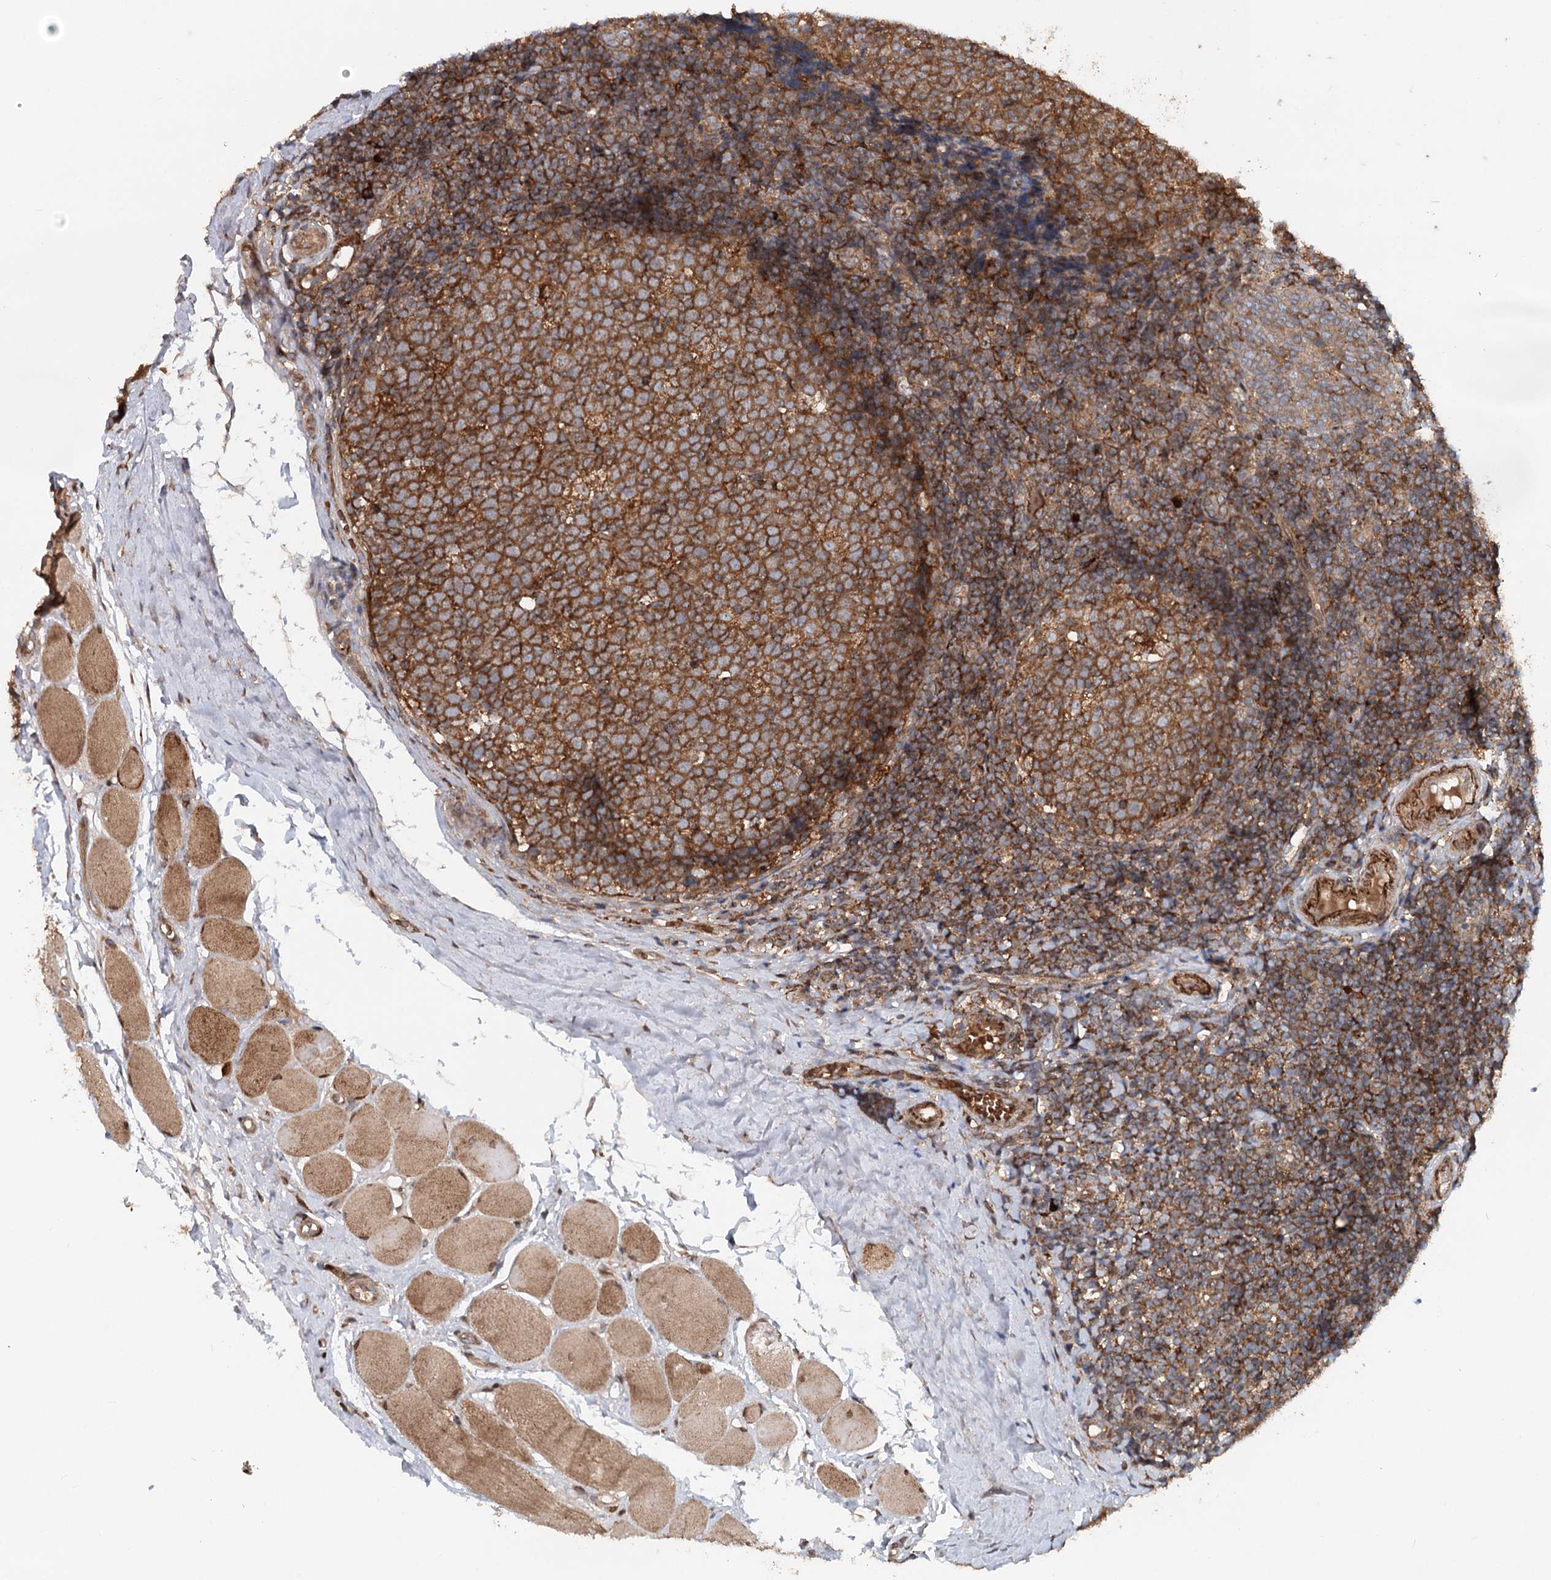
{"staining": {"intensity": "strong", "quantity": ">75%", "location": "cytoplasmic/membranous"}, "tissue": "tonsil", "cell_type": "Germinal center cells", "image_type": "normal", "snomed": [{"axis": "morphology", "description": "Normal tissue, NOS"}, {"axis": "topography", "description": "Tonsil"}], "caption": "A histopathology image of human tonsil stained for a protein reveals strong cytoplasmic/membranous brown staining in germinal center cells.", "gene": "RNF111", "patient": {"sex": "female", "age": 19}}